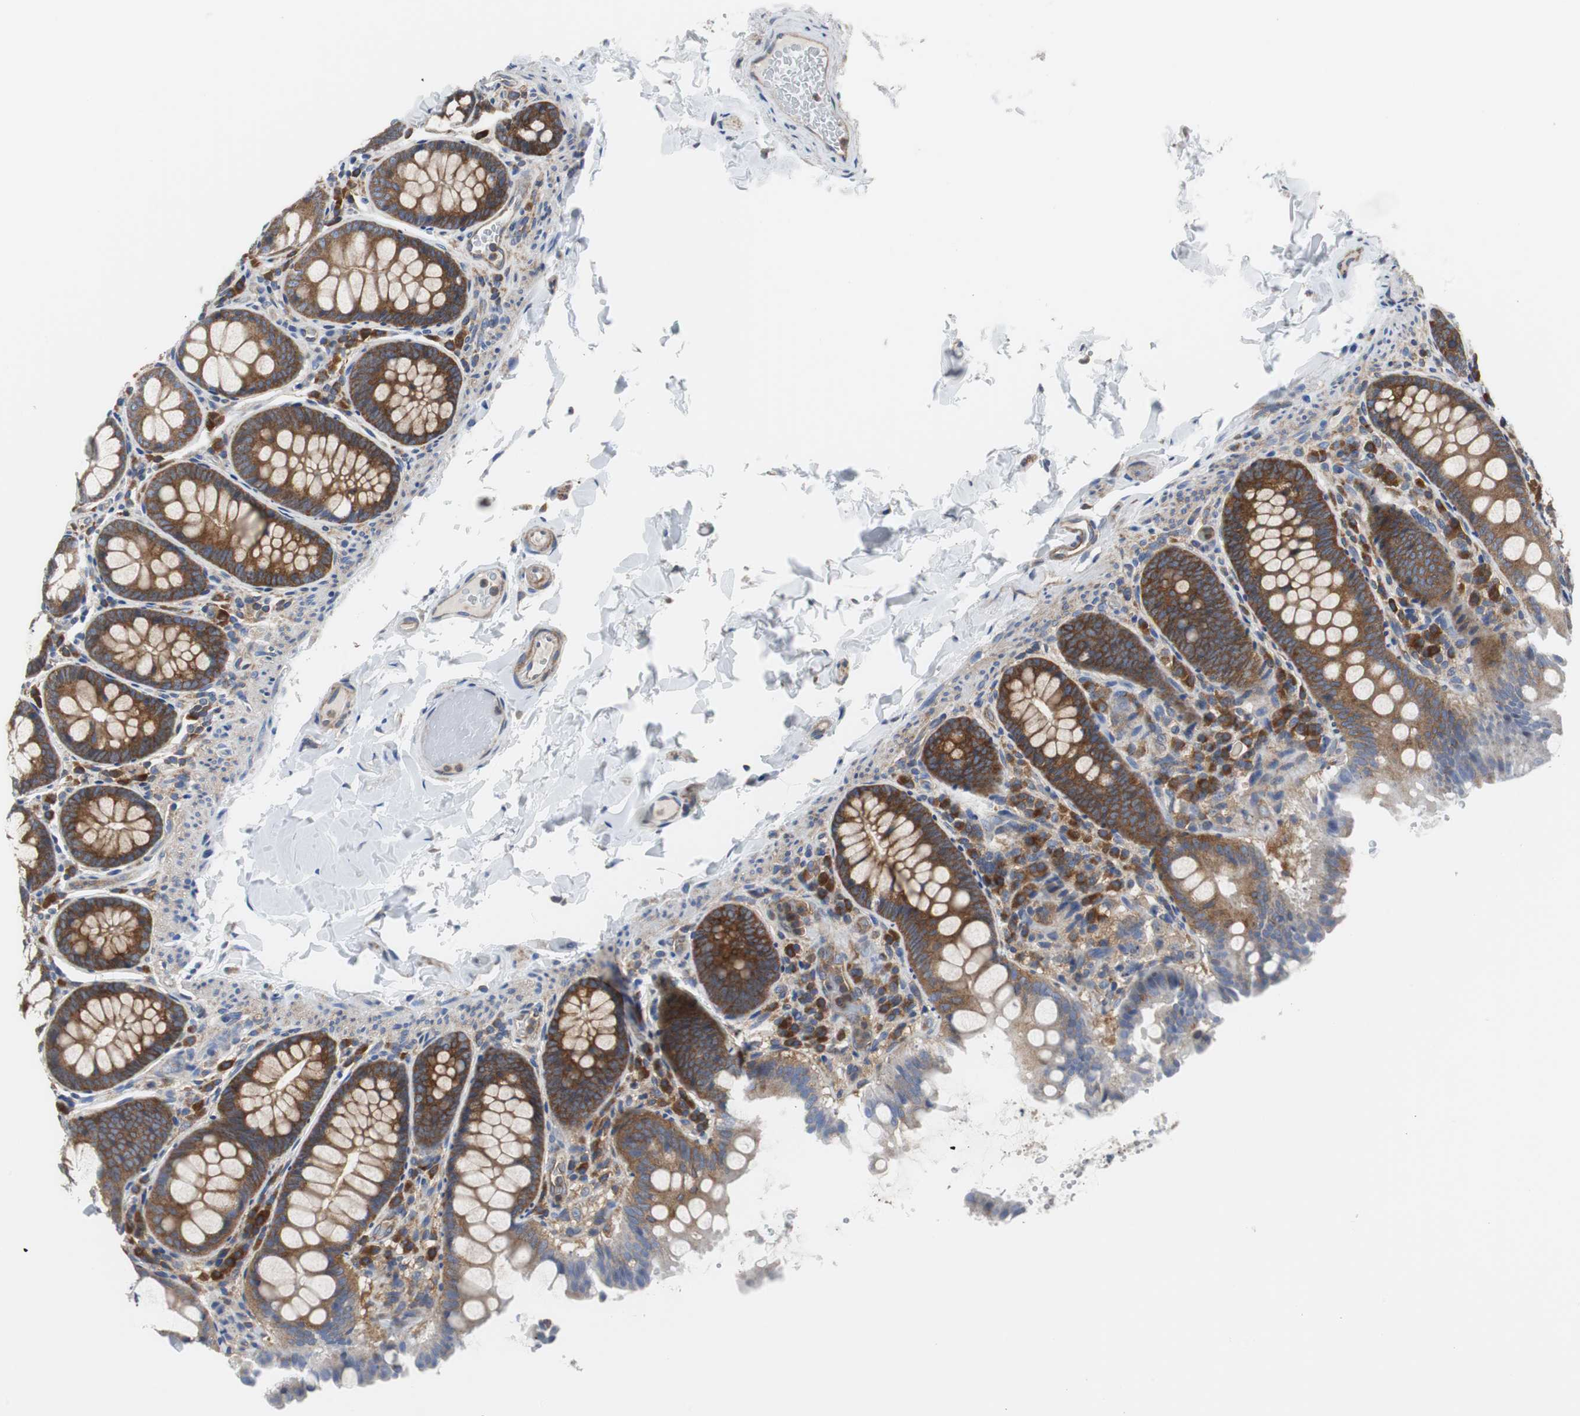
{"staining": {"intensity": "negative", "quantity": "none", "location": "none"}, "tissue": "colon", "cell_type": "Endothelial cells", "image_type": "normal", "snomed": [{"axis": "morphology", "description": "Normal tissue, NOS"}, {"axis": "topography", "description": "Colon"}], "caption": "The photomicrograph shows no significant staining in endothelial cells of colon. Nuclei are stained in blue.", "gene": "BRAF", "patient": {"sex": "female", "age": 61}}